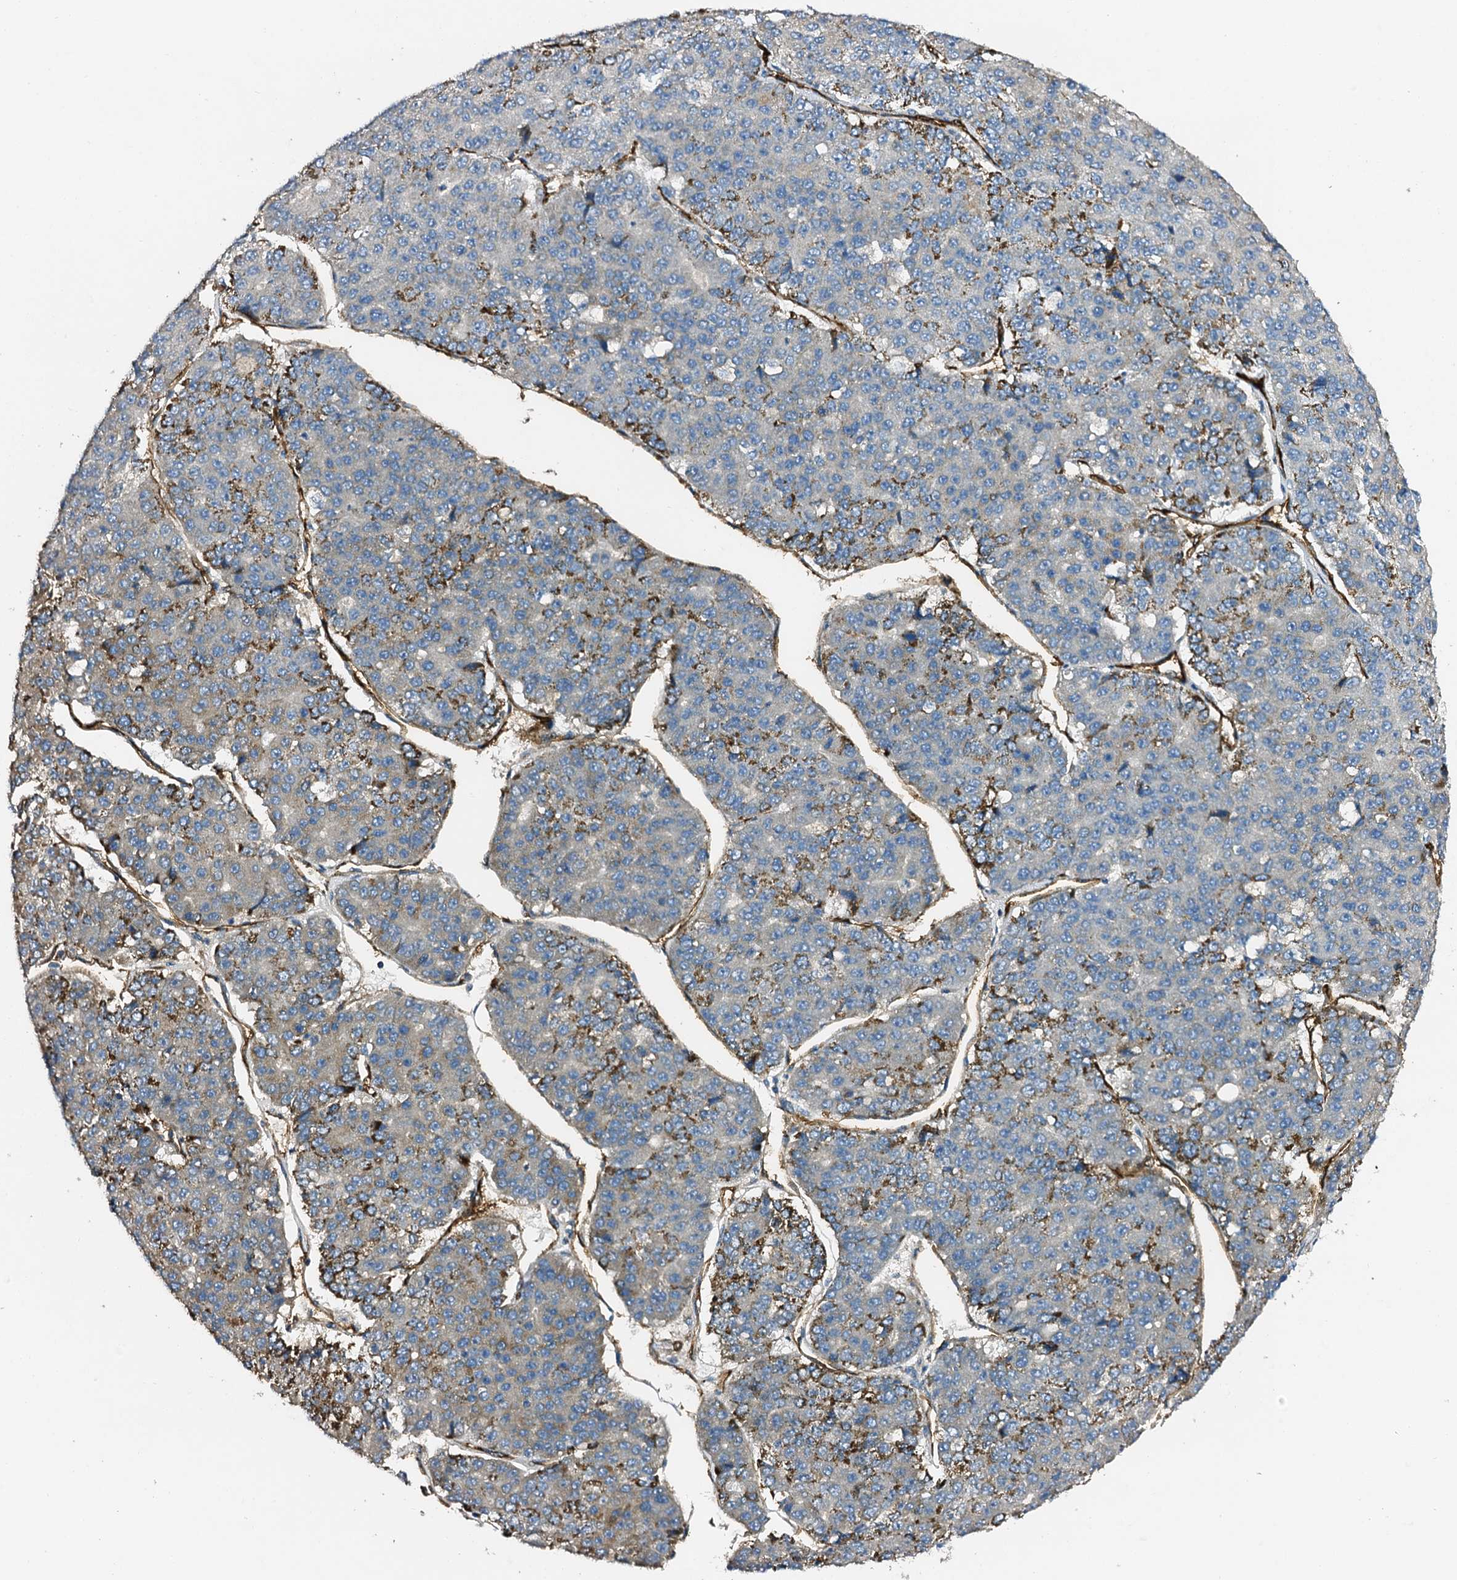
{"staining": {"intensity": "moderate", "quantity": "<25%", "location": "cytoplasmic/membranous"}, "tissue": "pancreatic cancer", "cell_type": "Tumor cells", "image_type": "cancer", "snomed": [{"axis": "morphology", "description": "Adenocarcinoma, NOS"}, {"axis": "topography", "description": "Pancreas"}], "caption": "Immunohistochemistry (IHC) (DAB) staining of human adenocarcinoma (pancreatic) shows moderate cytoplasmic/membranous protein expression in about <25% of tumor cells.", "gene": "DBX1", "patient": {"sex": "male", "age": 50}}